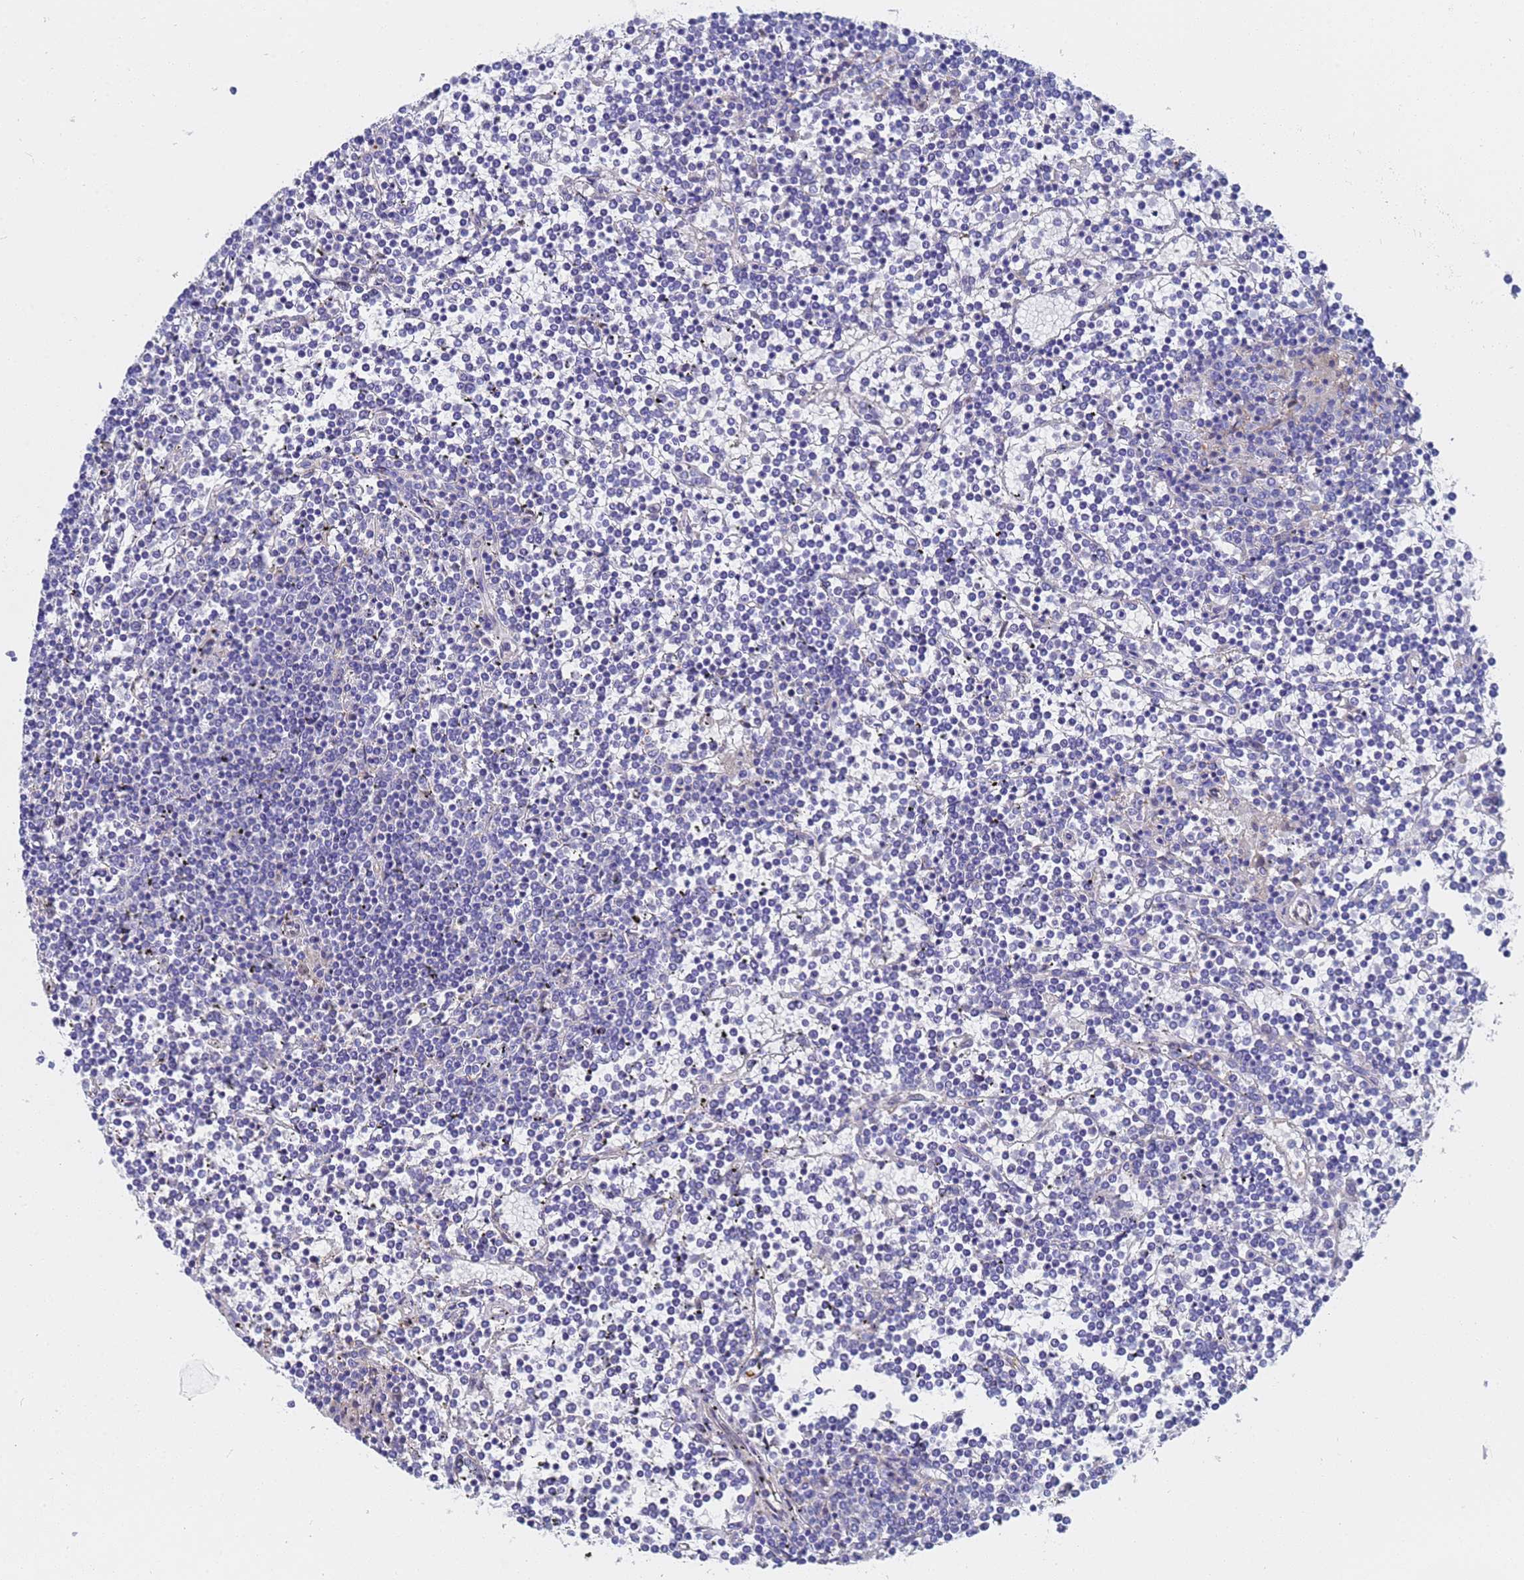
{"staining": {"intensity": "negative", "quantity": "none", "location": "none"}, "tissue": "lymphoma", "cell_type": "Tumor cells", "image_type": "cancer", "snomed": [{"axis": "morphology", "description": "Malignant lymphoma, non-Hodgkin's type, Low grade"}, {"axis": "topography", "description": "Spleen"}], "caption": "There is no significant positivity in tumor cells of low-grade malignant lymphoma, non-Hodgkin's type.", "gene": "TM4SF4", "patient": {"sex": "female", "age": 19}}